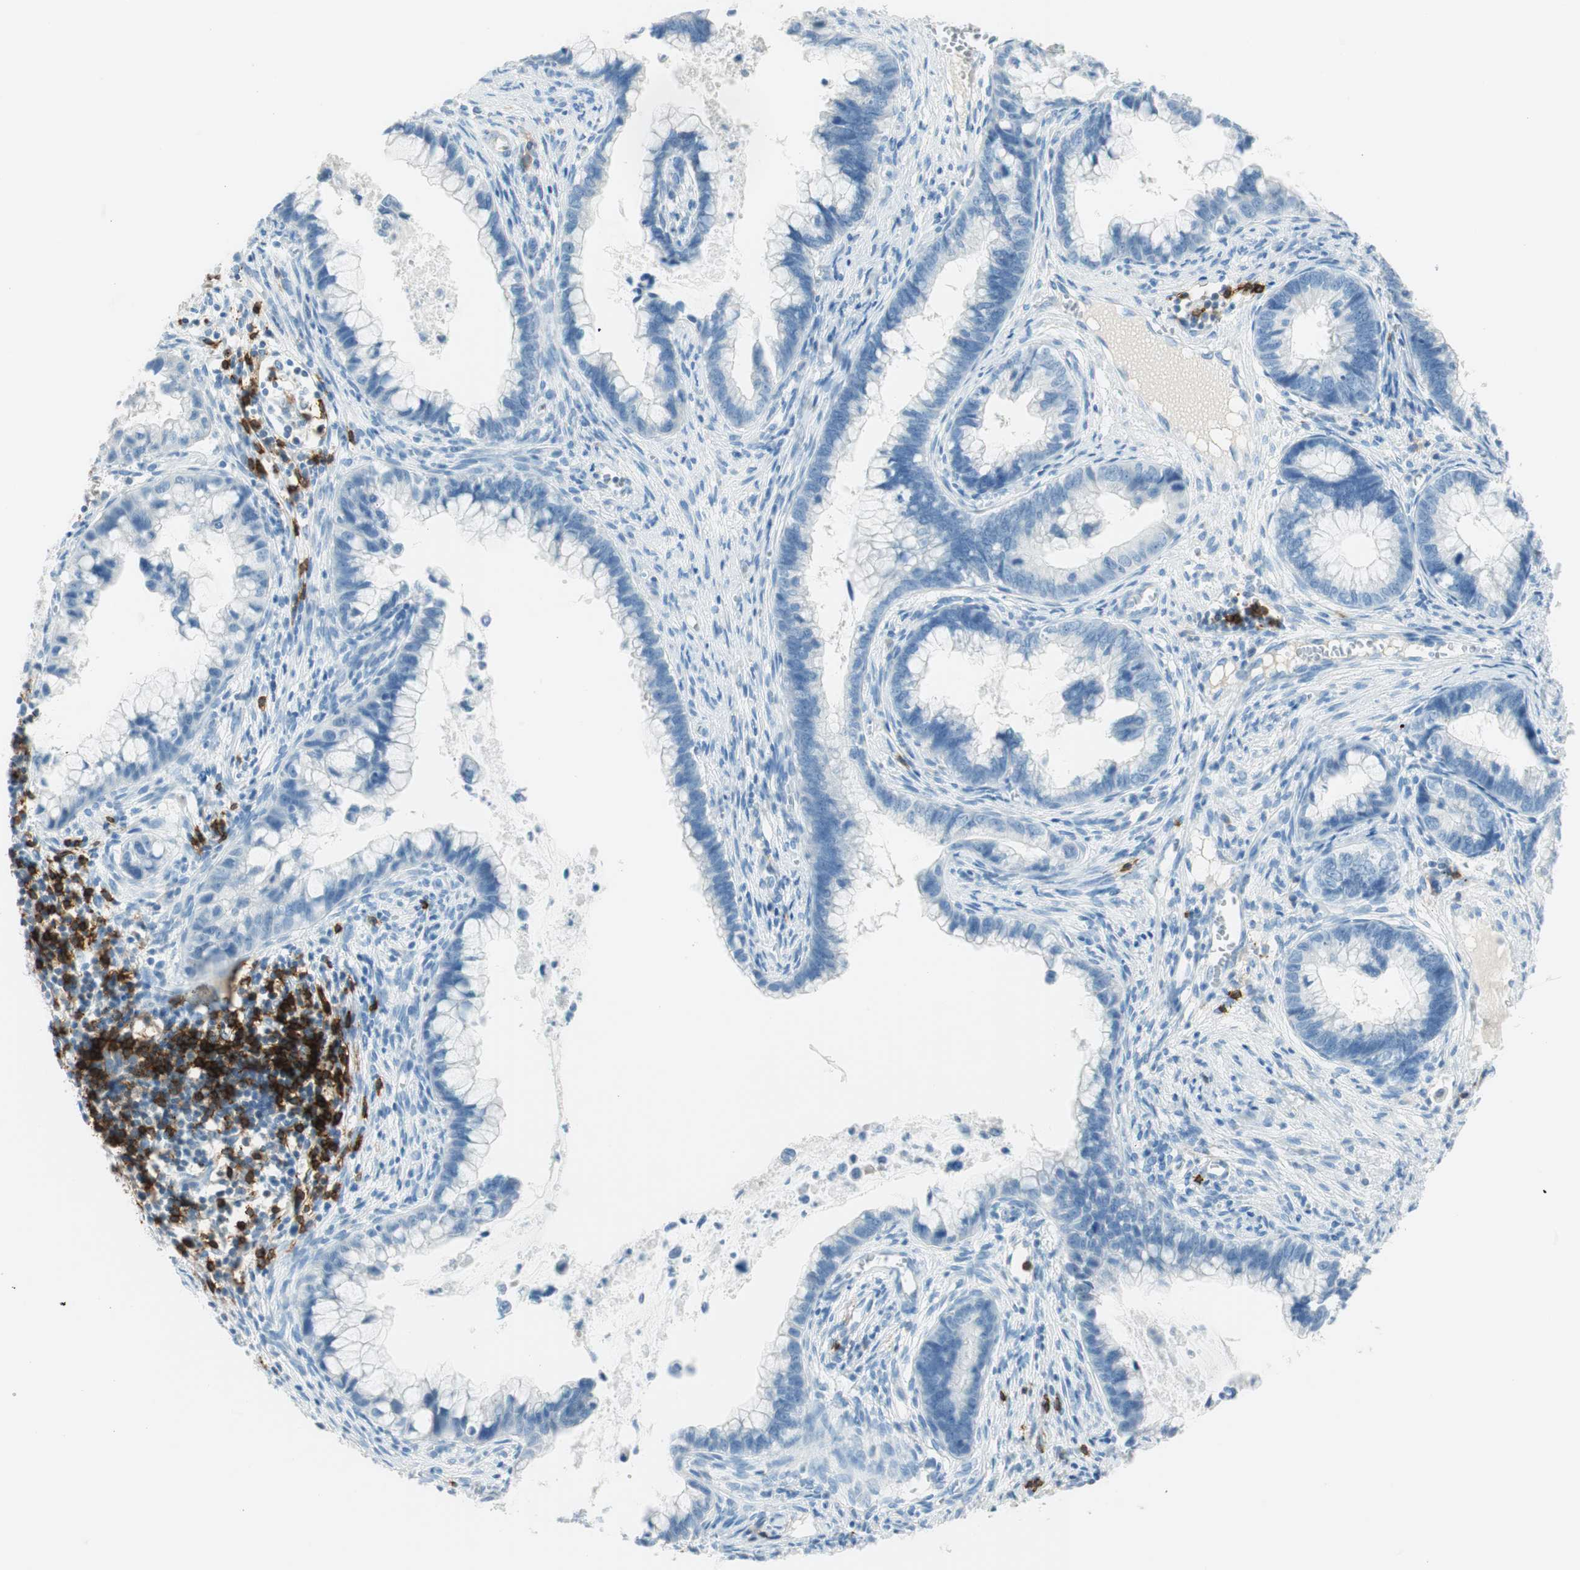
{"staining": {"intensity": "negative", "quantity": "none", "location": "none"}, "tissue": "cervical cancer", "cell_type": "Tumor cells", "image_type": "cancer", "snomed": [{"axis": "morphology", "description": "Adenocarcinoma, NOS"}, {"axis": "topography", "description": "Cervix"}], "caption": "Tumor cells show no significant protein positivity in cervical adenocarcinoma.", "gene": "TNFRSF13C", "patient": {"sex": "female", "age": 44}}